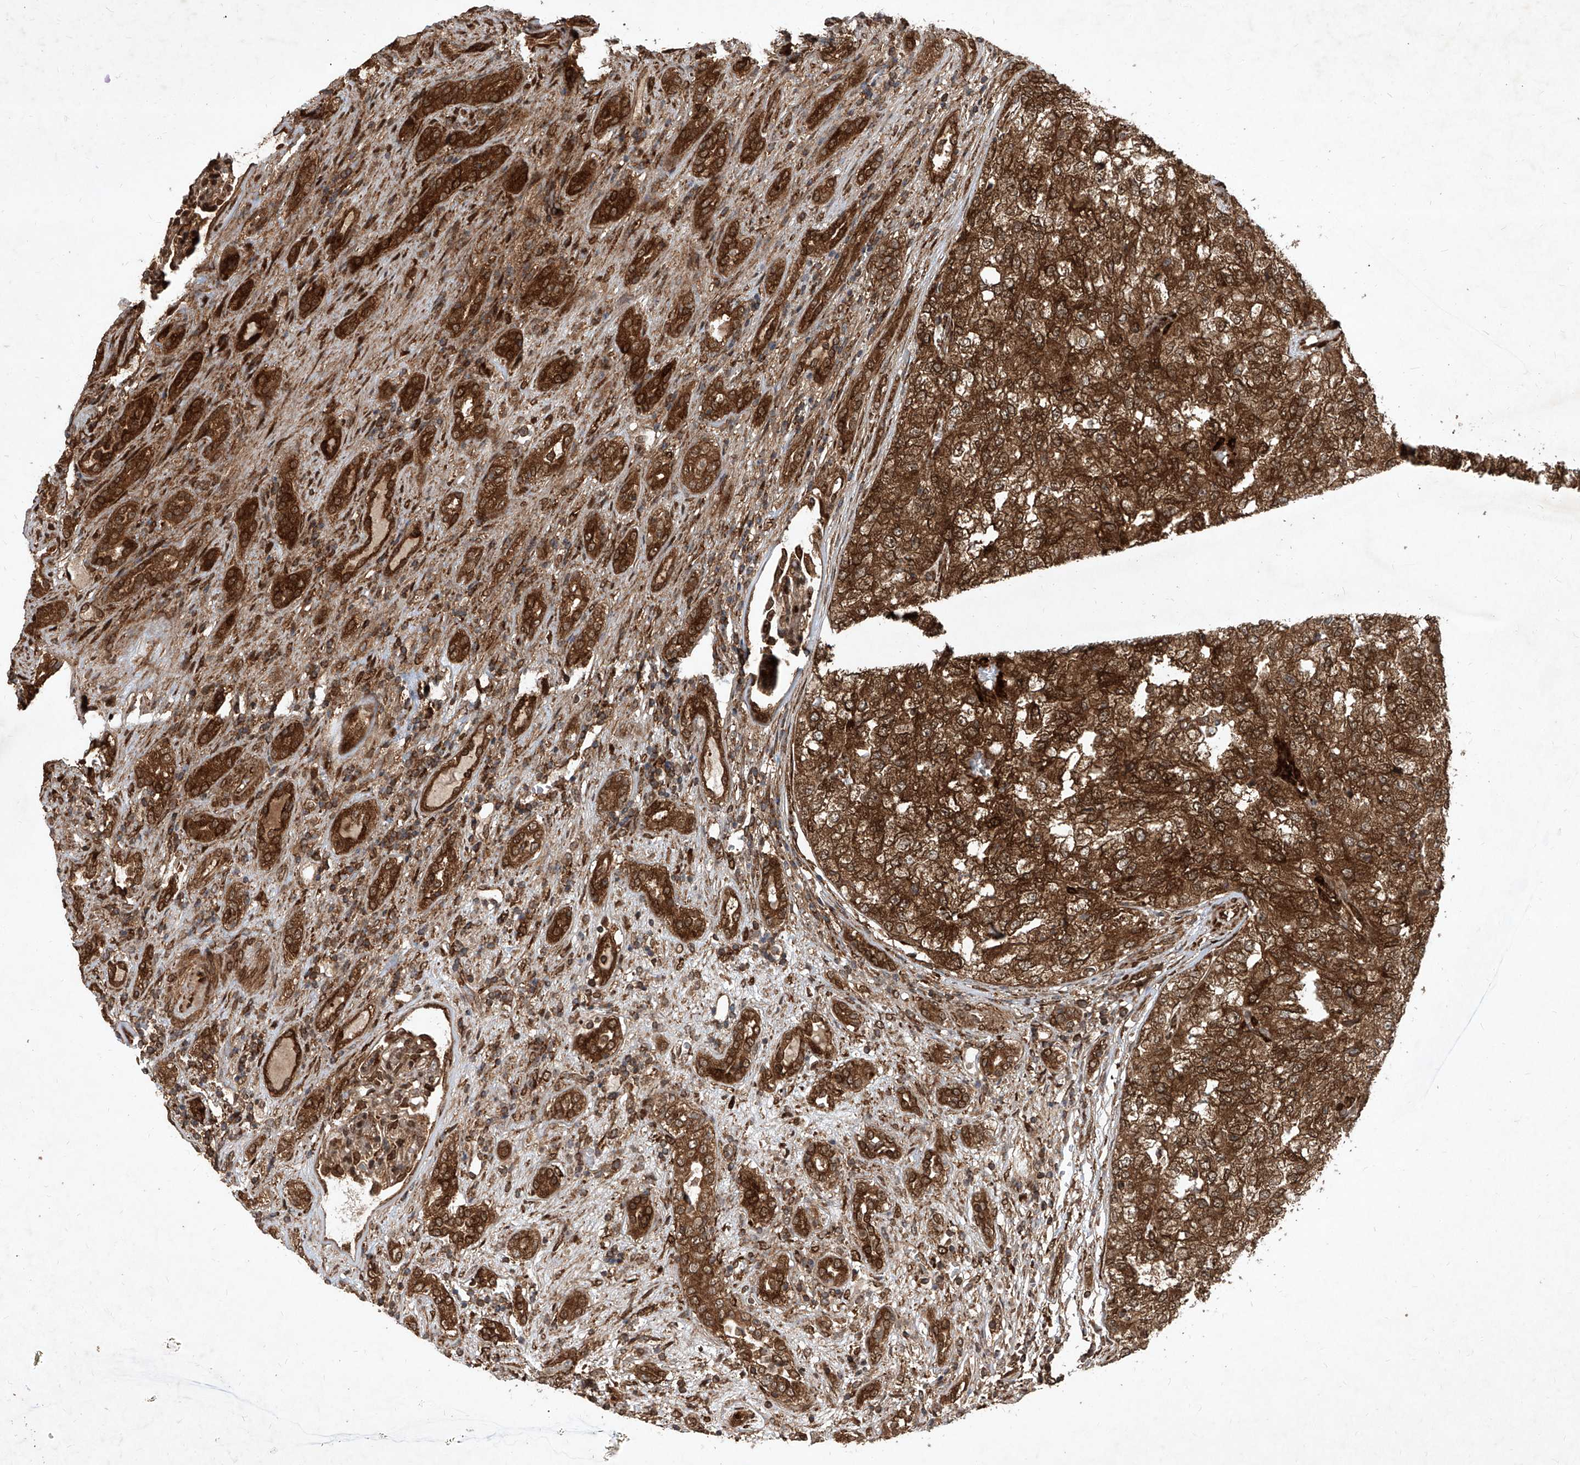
{"staining": {"intensity": "strong", "quantity": ">75%", "location": "cytoplasmic/membranous,nuclear"}, "tissue": "renal cancer", "cell_type": "Tumor cells", "image_type": "cancer", "snomed": [{"axis": "morphology", "description": "Adenocarcinoma, NOS"}, {"axis": "topography", "description": "Kidney"}], "caption": "Approximately >75% of tumor cells in renal adenocarcinoma reveal strong cytoplasmic/membranous and nuclear protein positivity as visualized by brown immunohistochemical staining.", "gene": "MAGED2", "patient": {"sex": "female", "age": 54}}